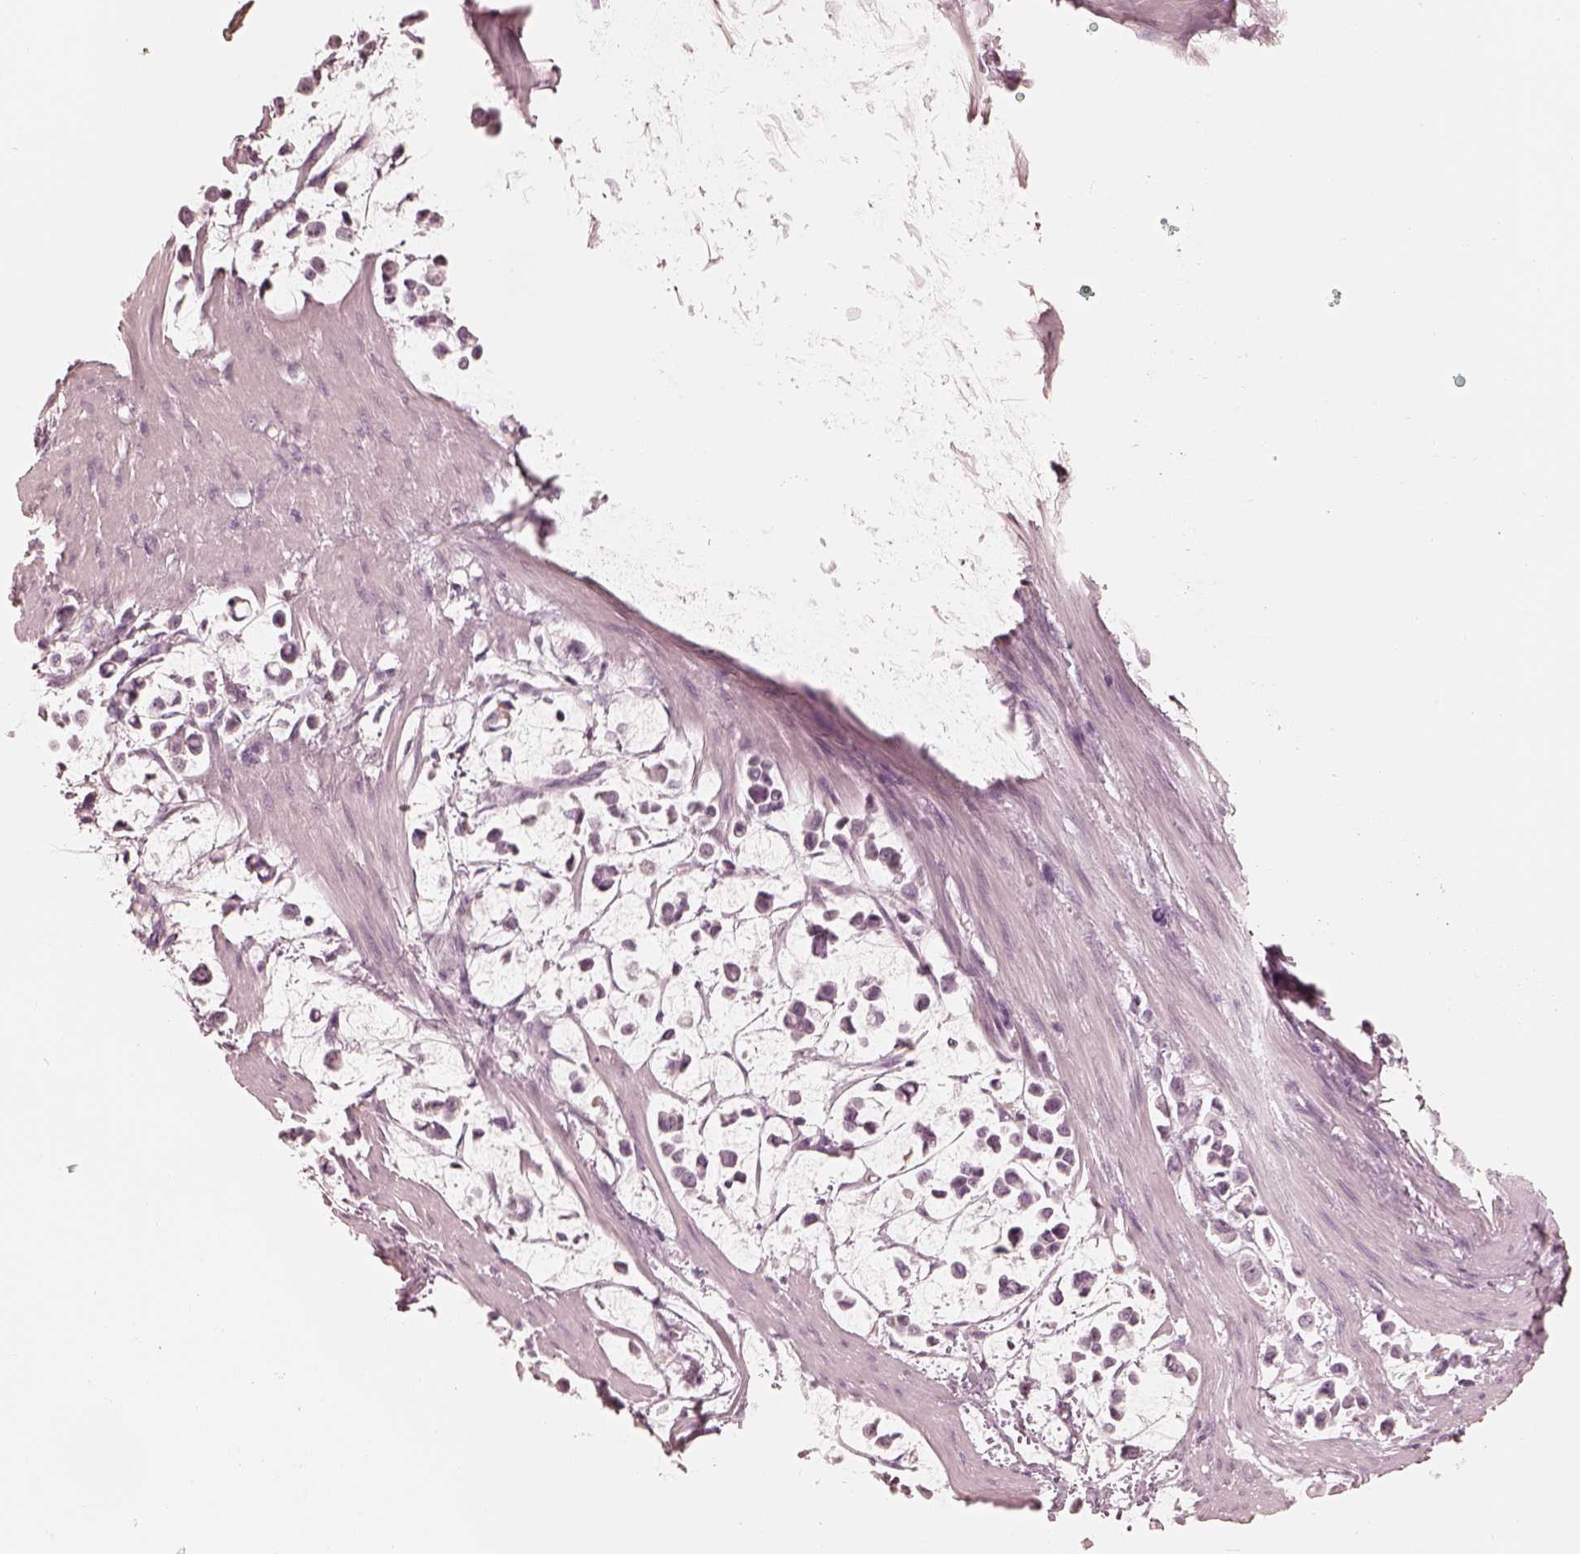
{"staining": {"intensity": "negative", "quantity": "none", "location": "none"}, "tissue": "stomach cancer", "cell_type": "Tumor cells", "image_type": "cancer", "snomed": [{"axis": "morphology", "description": "Adenocarcinoma, NOS"}, {"axis": "topography", "description": "Stomach"}], "caption": "Tumor cells are negative for brown protein staining in stomach cancer (adenocarcinoma).", "gene": "CALR3", "patient": {"sex": "male", "age": 82}}